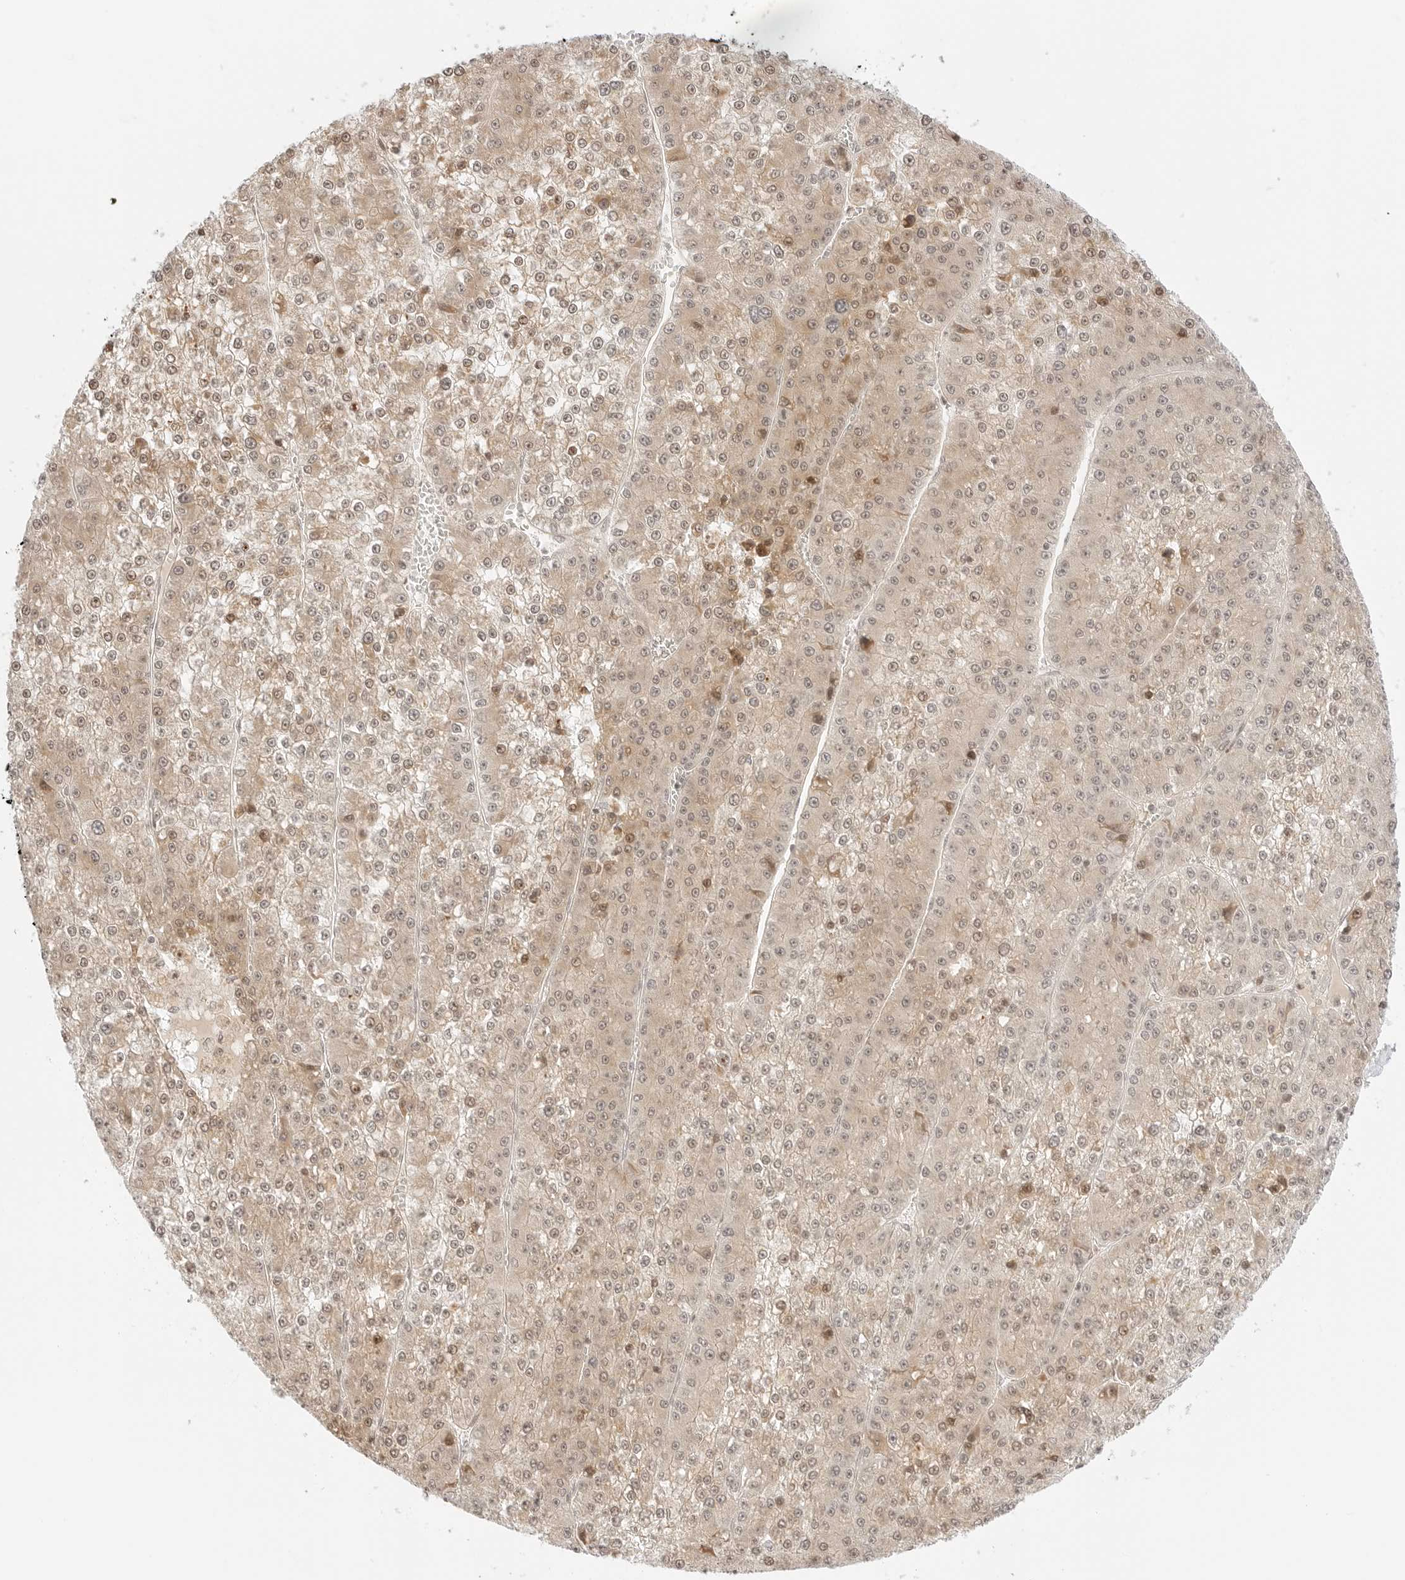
{"staining": {"intensity": "weak", "quantity": ">75%", "location": "cytoplasmic/membranous,nuclear"}, "tissue": "liver cancer", "cell_type": "Tumor cells", "image_type": "cancer", "snomed": [{"axis": "morphology", "description": "Carcinoma, Hepatocellular, NOS"}, {"axis": "topography", "description": "Liver"}], "caption": "Weak cytoplasmic/membranous and nuclear expression is seen in approximately >75% of tumor cells in liver cancer (hepatocellular carcinoma).", "gene": "RPS6KL1", "patient": {"sex": "female", "age": 73}}